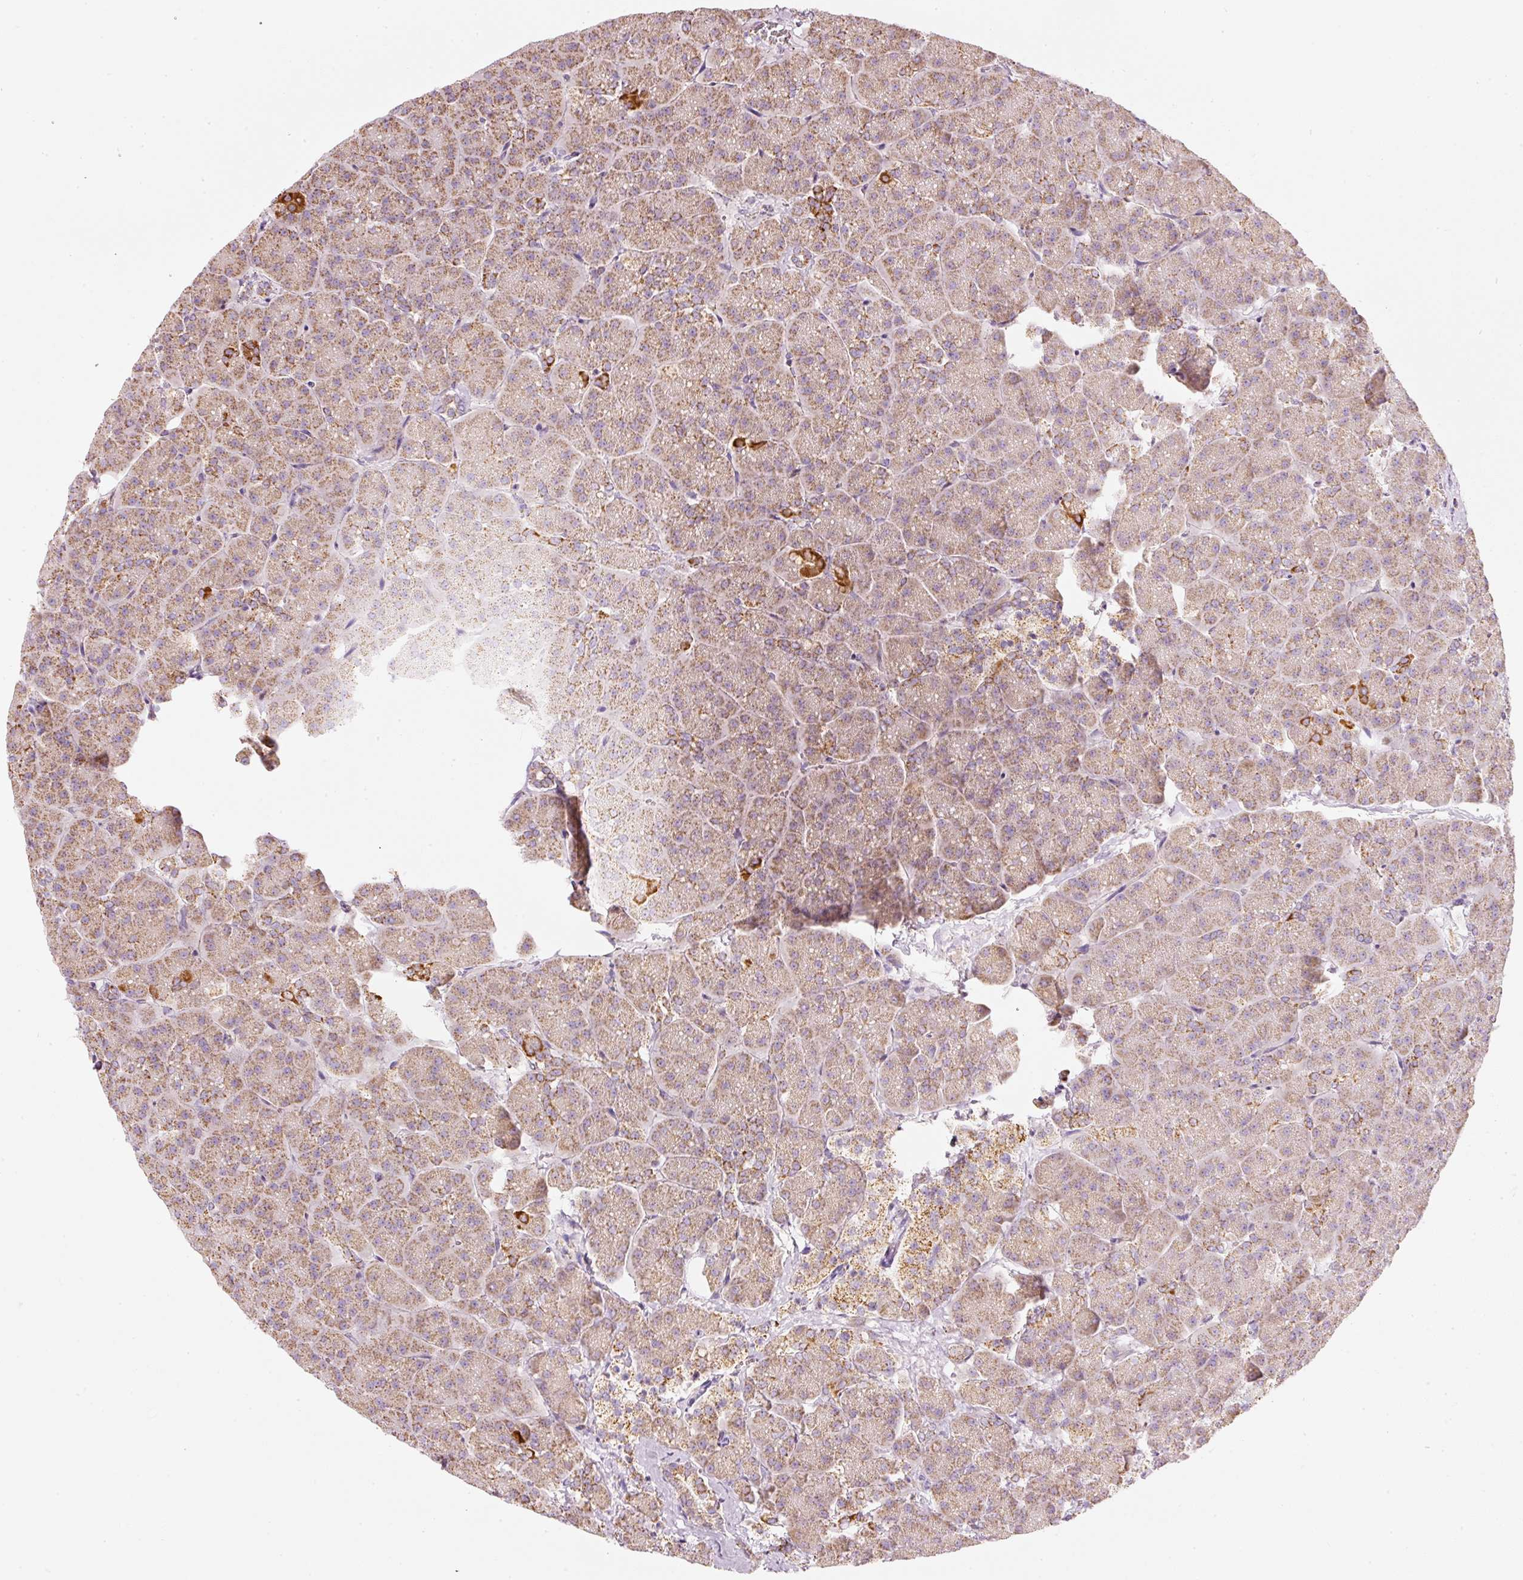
{"staining": {"intensity": "moderate", "quantity": ">75%", "location": "cytoplasmic/membranous"}, "tissue": "pancreas", "cell_type": "Exocrine glandular cells", "image_type": "normal", "snomed": [{"axis": "morphology", "description": "Normal tissue, NOS"}, {"axis": "topography", "description": "Pancreas"}, {"axis": "topography", "description": "Peripheral nerve tissue"}], "caption": "DAB (3,3'-diaminobenzidine) immunohistochemical staining of unremarkable pancreas displays moderate cytoplasmic/membranous protein positivity in approximately >75% of exocrine glandular cells.", "gene": "DUT", "patient": {"sex": "male", "age": 54}}